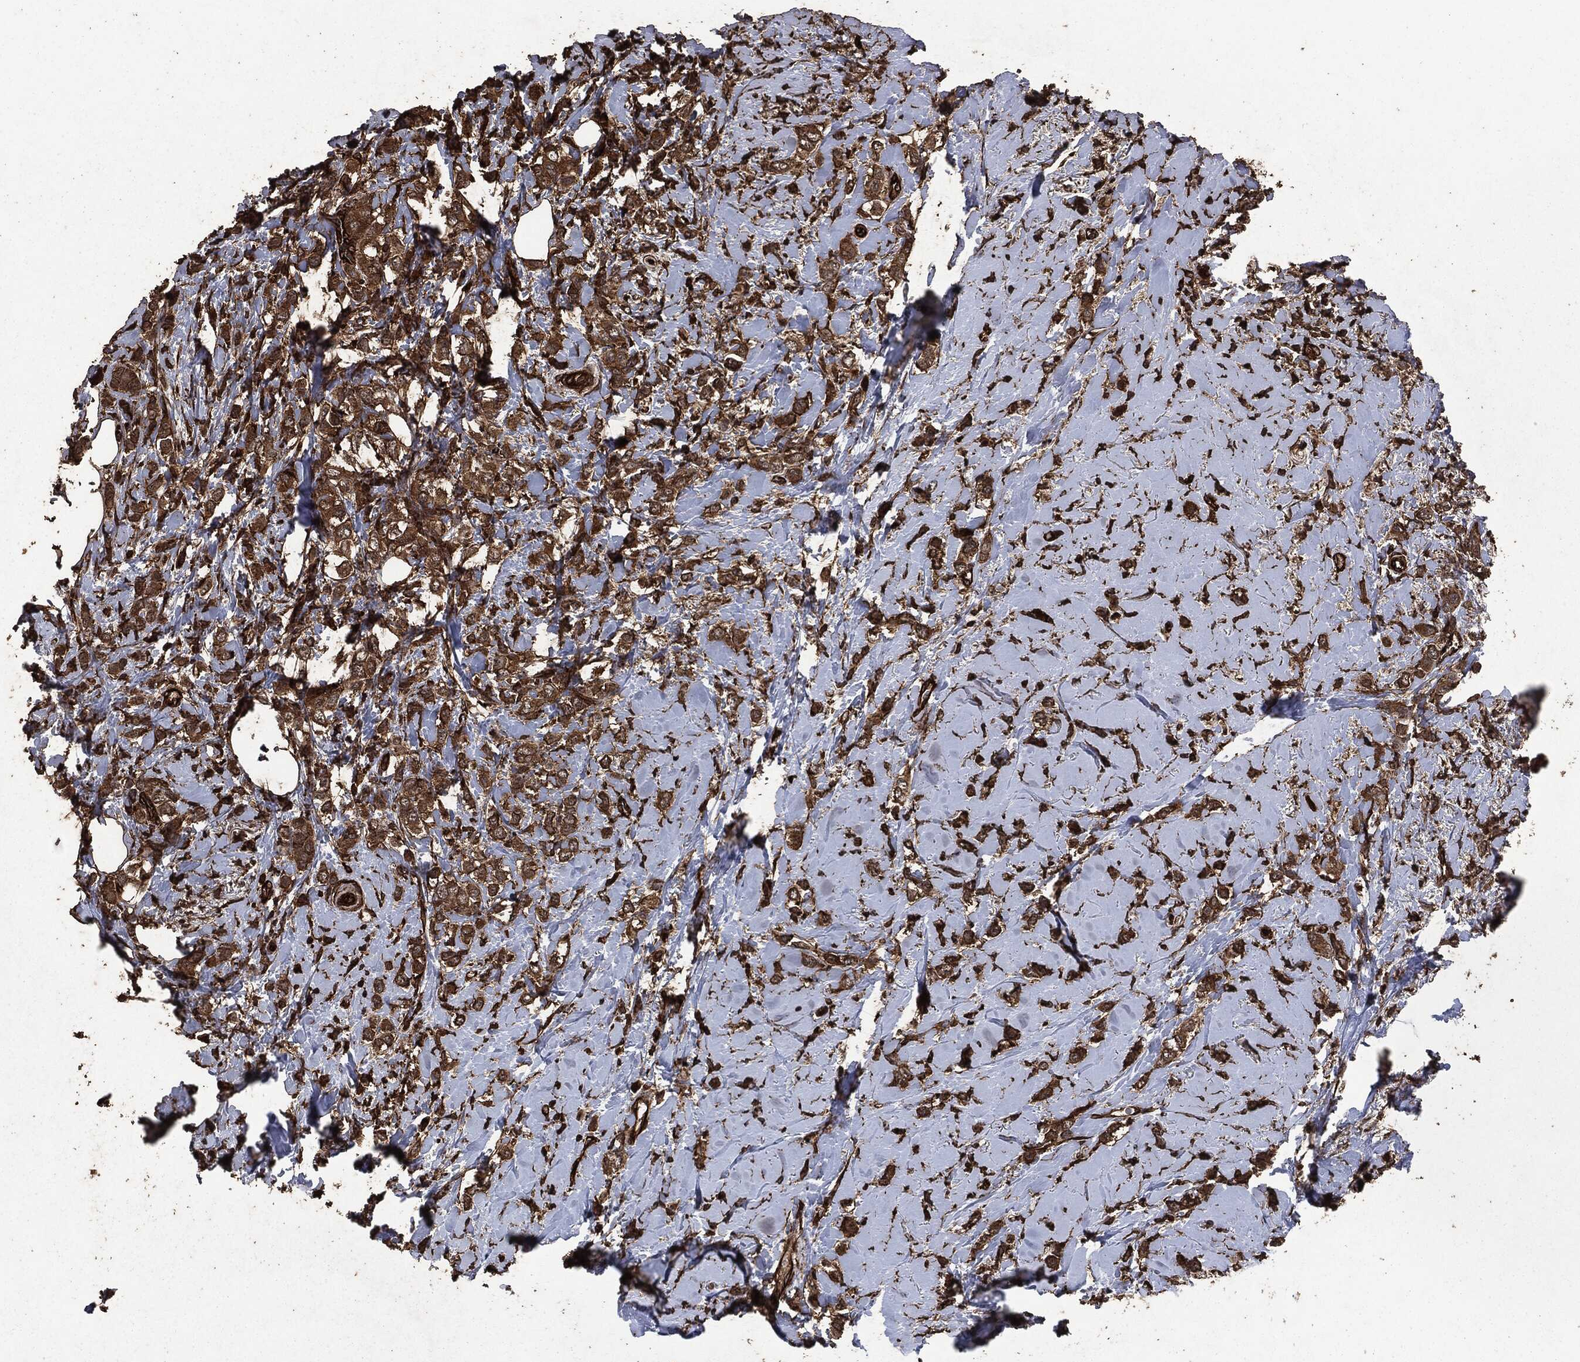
{"staining": {"intensity": "moderate", "quantity": ">75%", "location": "cytoplasmic/membranous"}, "tissue": "breast cancer", "cell_type": "Tumor cells", "image_type": "cancer", "snomed": [{"axis": "morphology", "description": "Lobular carcinoma"}, {"axis": "topography", "description": "Breast"}], "caption": "Immunohistochemical staining of human breast lobular carcinoma displays medium levels of moderate cytoplasmic/membranous expression in about >75% of tumor cells. The protein is stained brown, and the nuclei are stained in blue (DAB IHC with brightfield microscopy, high magnification).", "gene": "HRAS", "patient": {"sex": "female", "age": 66}}